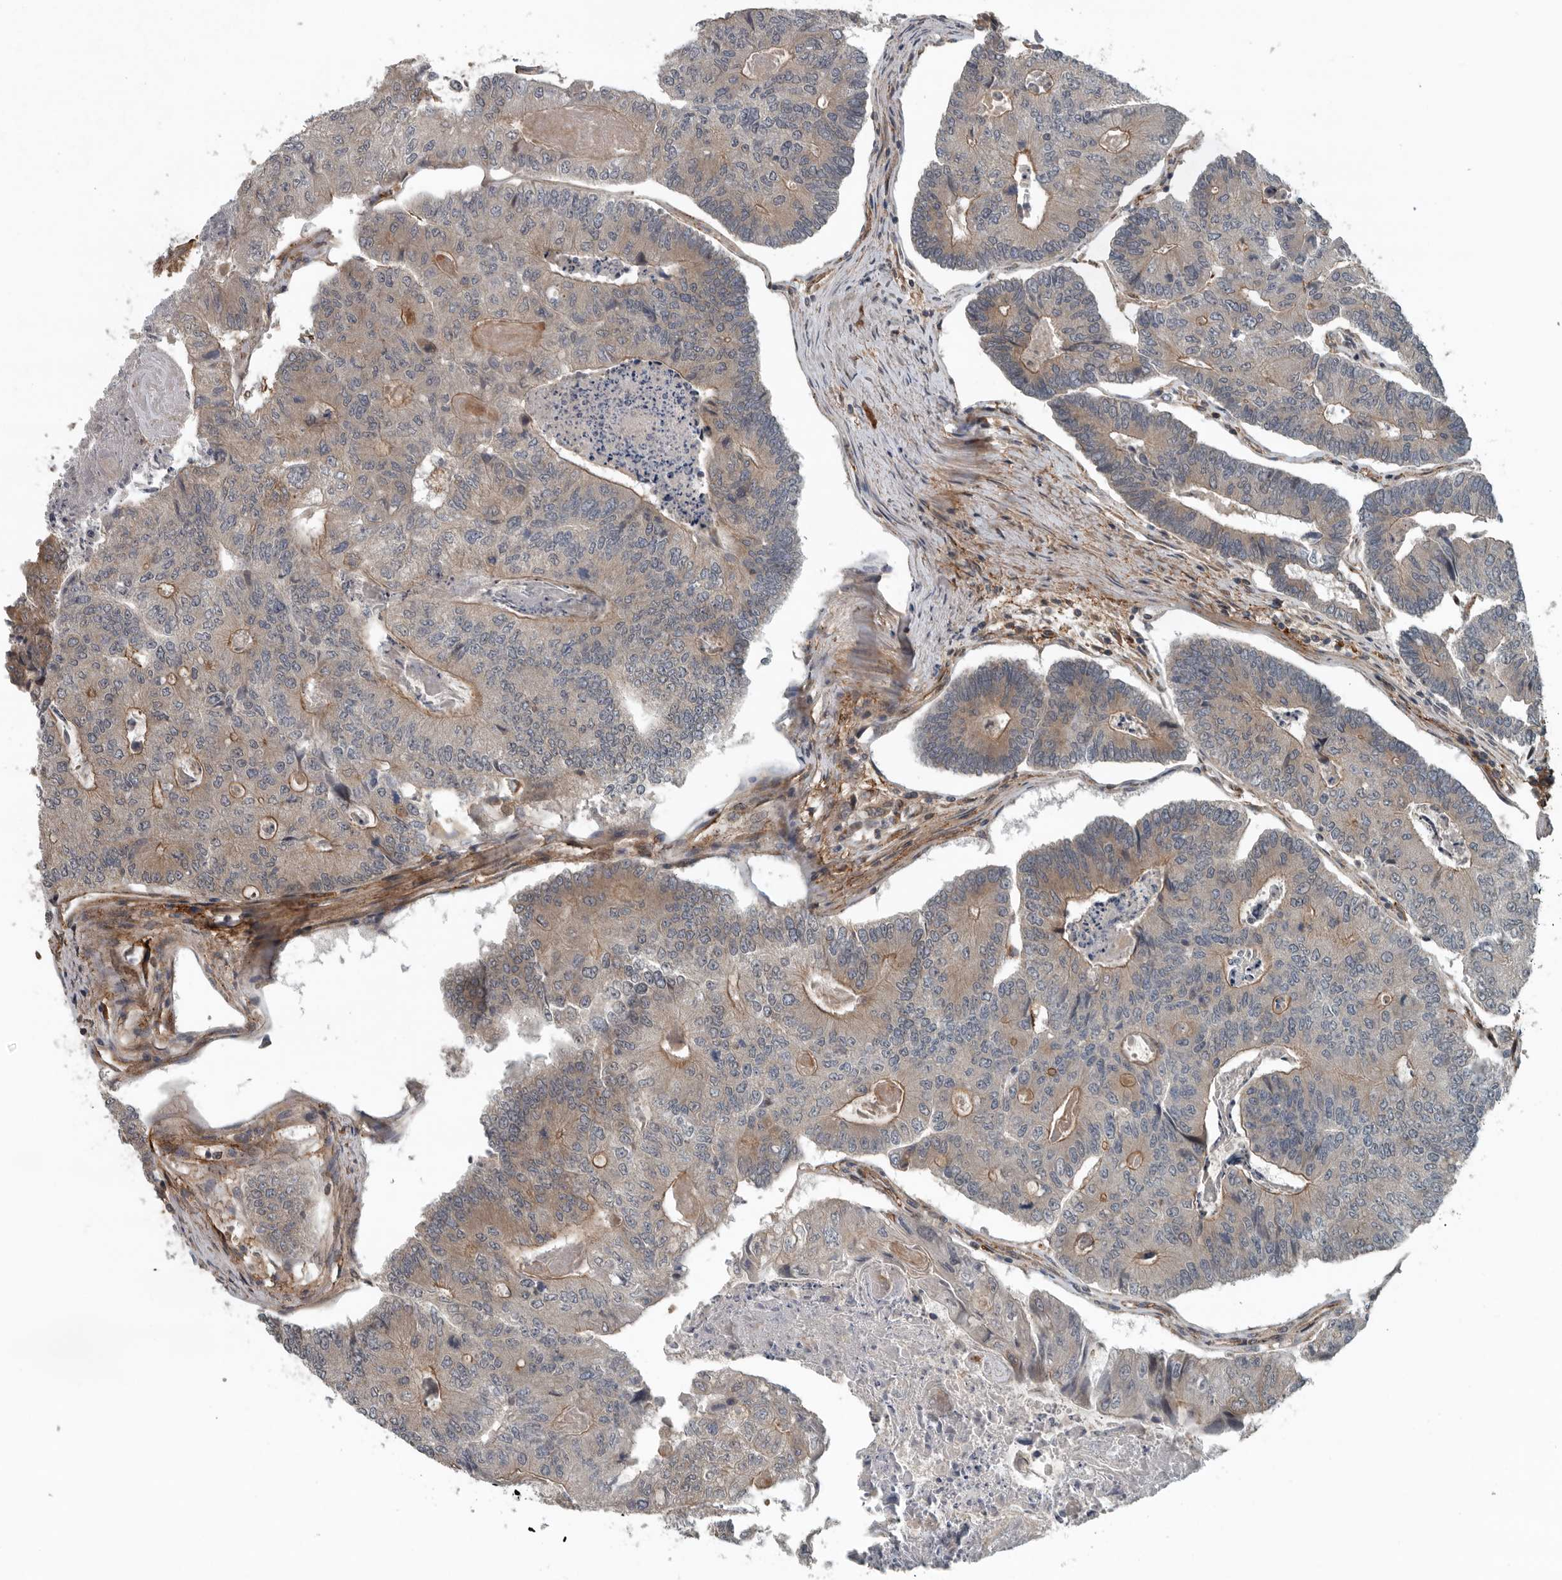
{"staining": {"intensity": "moderate", "quantity": "25%-75%", "location": "cytoplasmic/membranous"}, "tissue": "colorectal cancer", "cell_type": "Tumor cells", "image_type": "cancer", "snomed": [{"axis": "morphology", "description": "Adenocarcinoma, NOS"}, {"axis": "topography", "description": "Colon"}], "caption": "IHC histopathology image of neoplastic tissue: human colorectal cancer (adenocarcinoma) stained using immunohistochemistry displays medium levels of moderate protein expression localized specifically in the cytoplasmic/membranous of tumor cells, appearing as a cytoplasmic/membranous brown color.", "gene": "AMFR", "patient": {"sex": "female", "age": 67}}